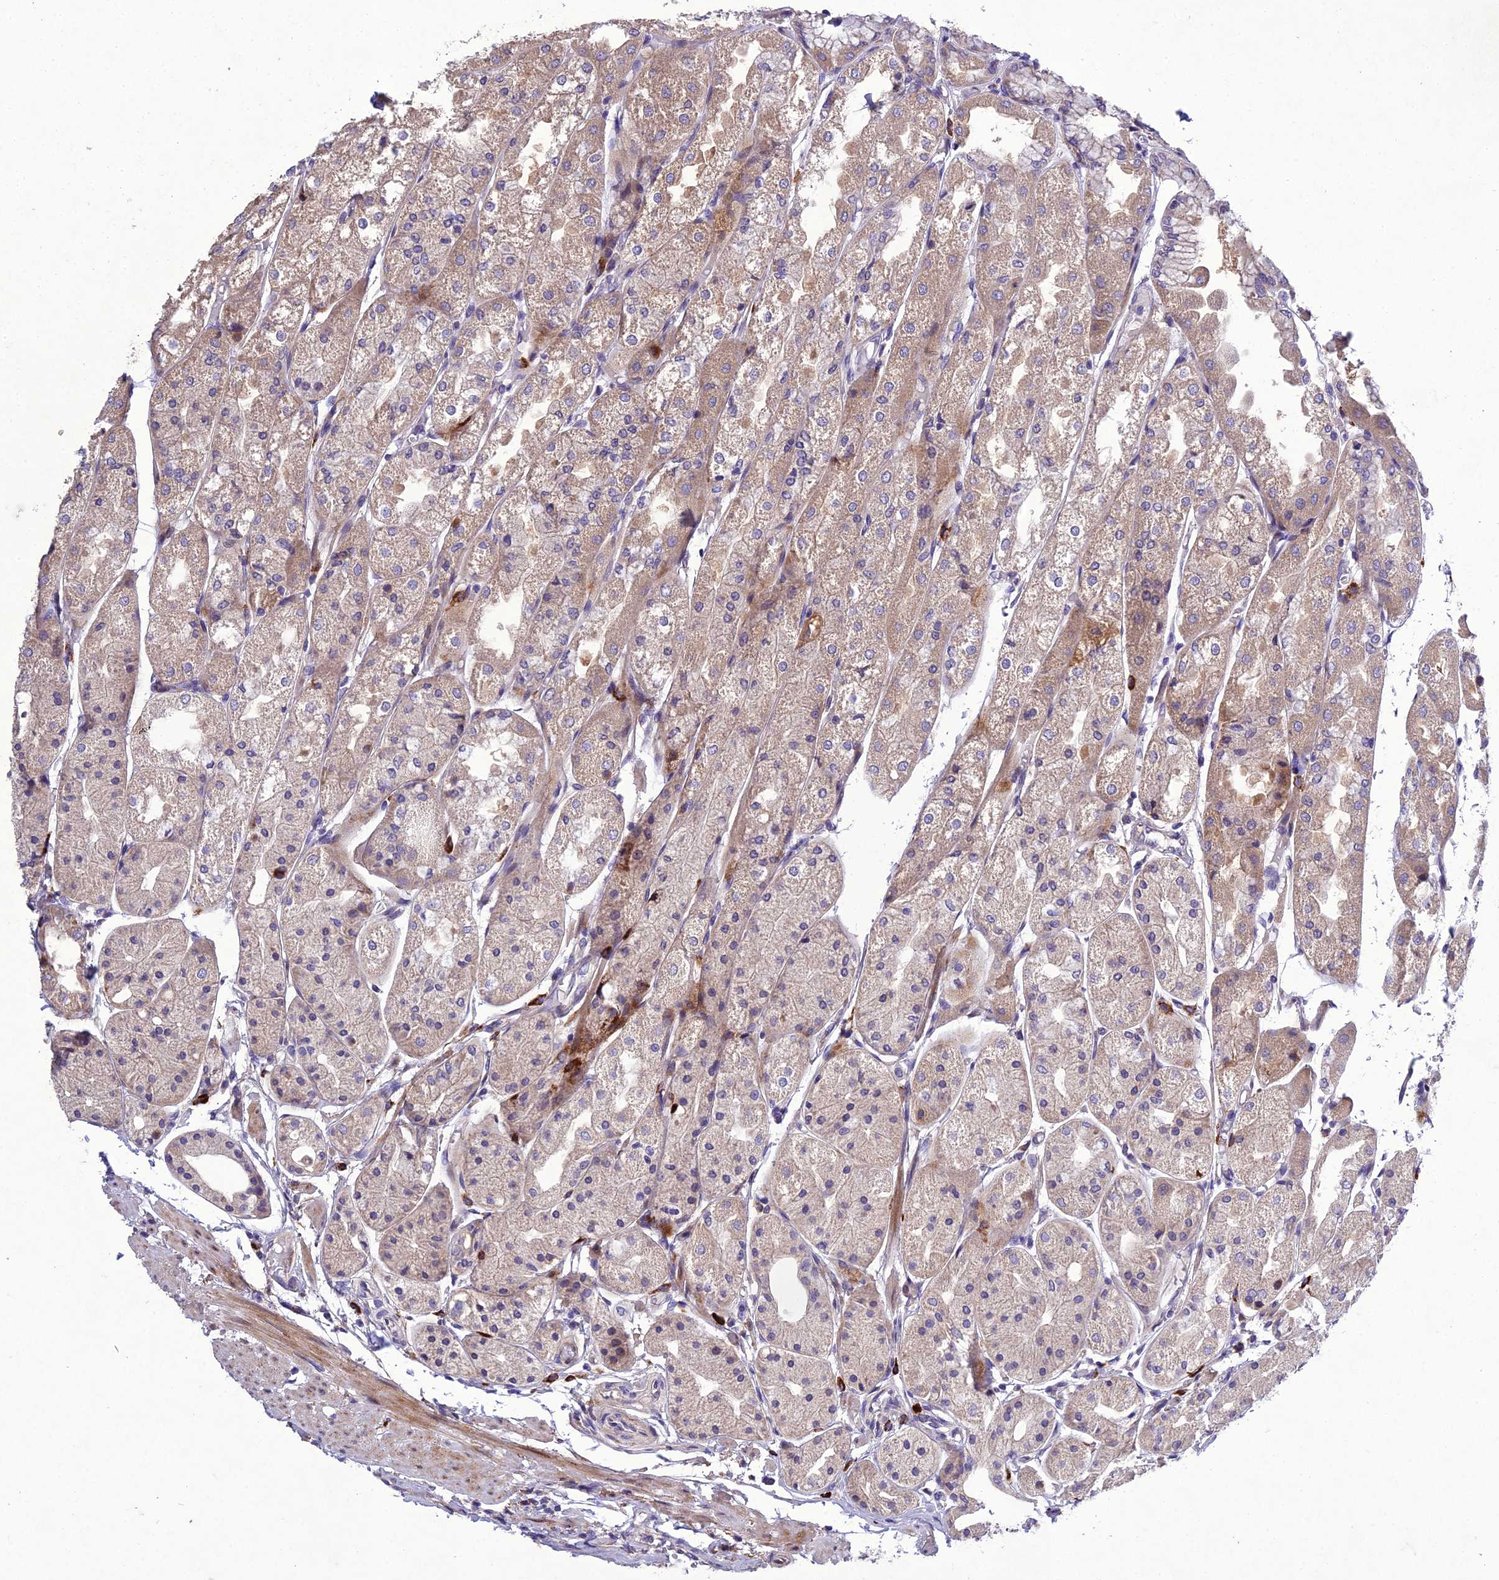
{"staining": {"intensity": "moderate", "quantity": "25%-75%", "location": "cytoplasmic/membranous"}, "tissue": "stomach", "cell_type": "Glandular cells", "image_type": "normal", "snomed": [{"axis": "morphology", "description": "Normal tissue, NOS"}, {"axis": "topography", "description": "Stomach, upper"}], "caption": "A high-resolution photomicrograph shows immunohistochemistry staining of benign stomach, which displays moderate cytoplasmic/membranous staining in about 25%-75% of glandular cells.", "gene": "ADIPOR2", "patient": {"sex": "male", "age": 72}}